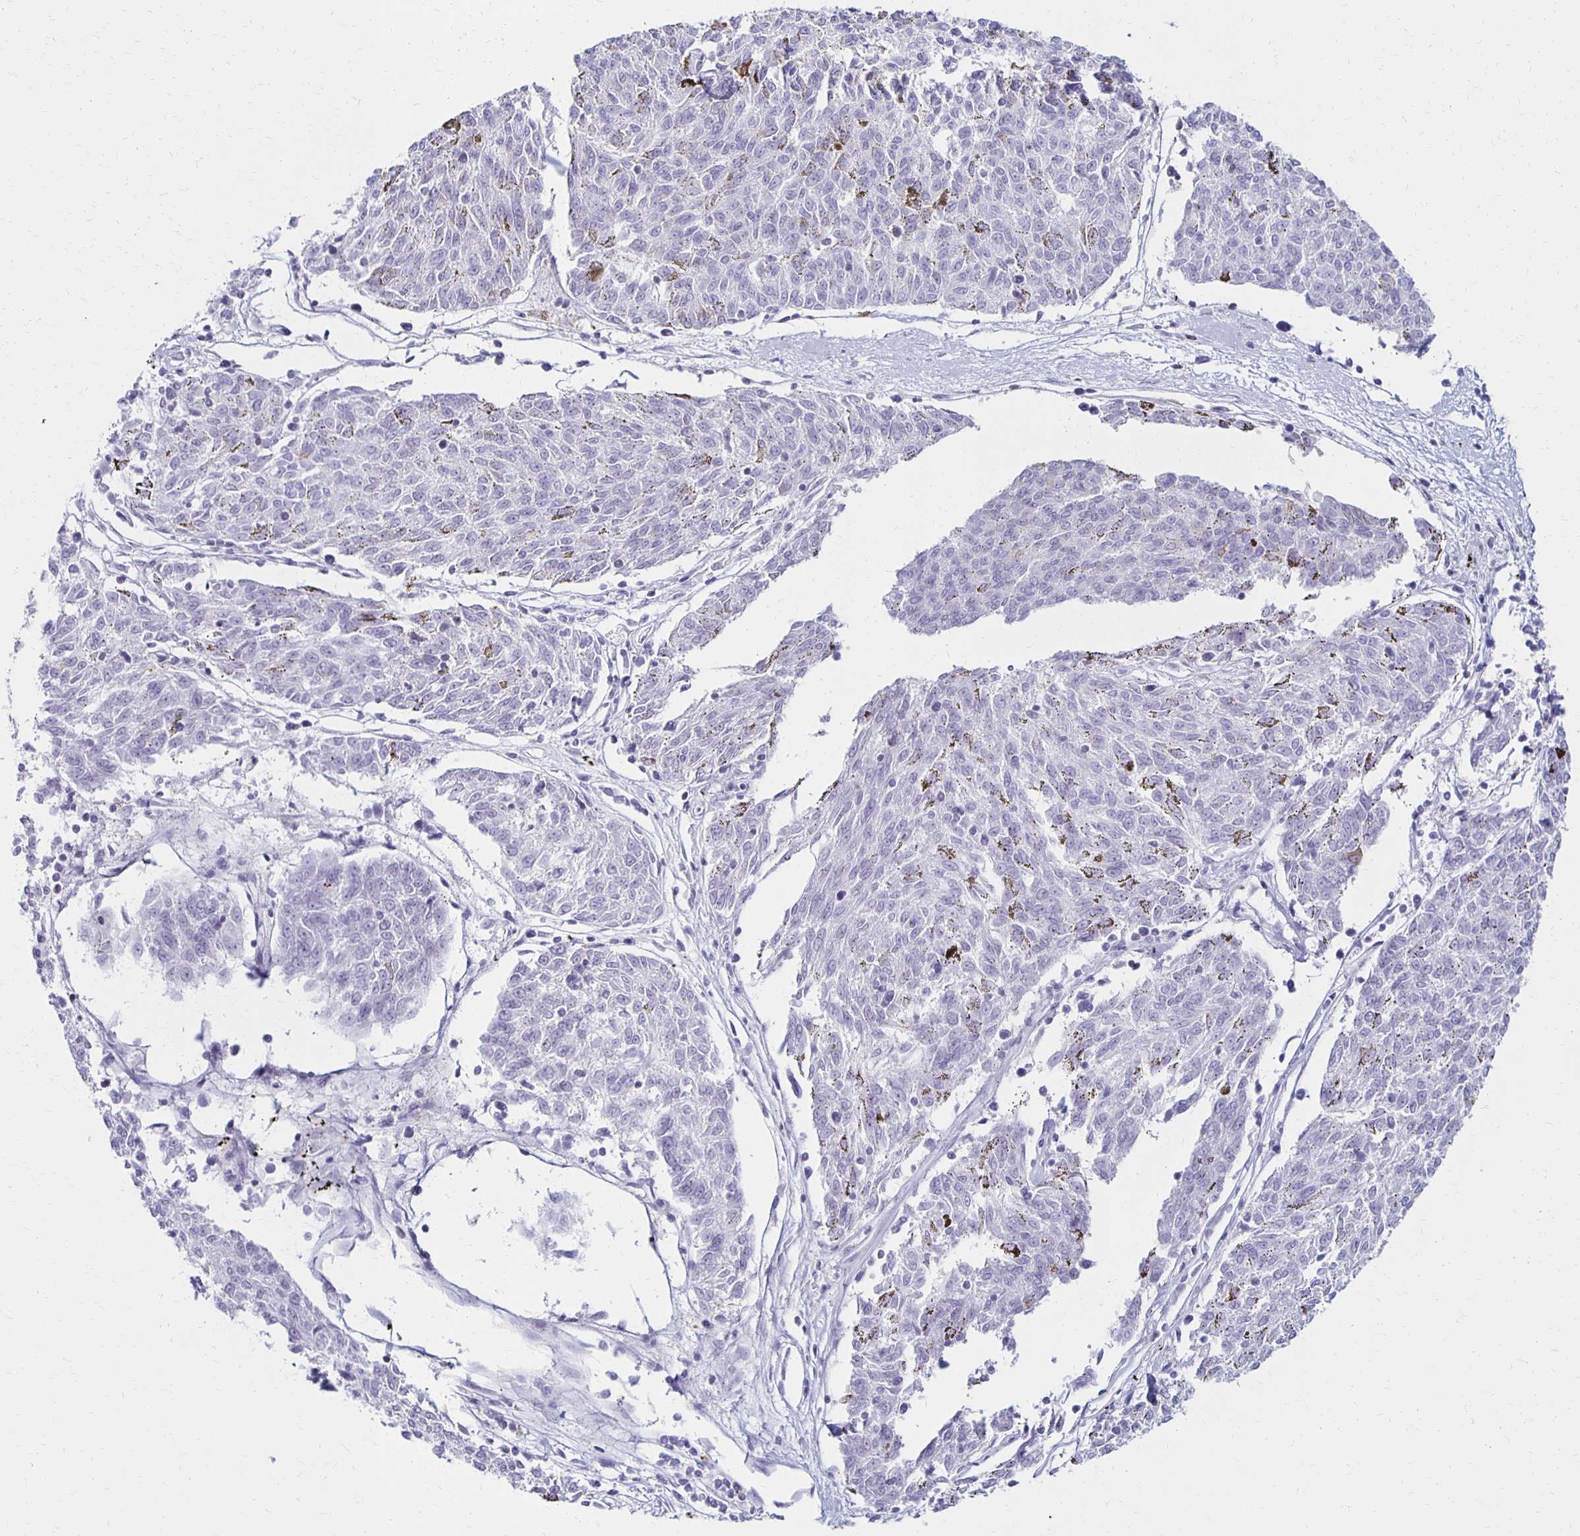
{"staining": {"intensity": "negative", "quantity": "none", "location": "none"}, "tissue": "melanoma", "cell_type": "Tumor cells", "image_type": "cancer", "snomed": [{"axis": "morphology", "description": "Malignant melanoma, NOS"}, {"axis": "topography", "description": "Skin"}], "caption": "Melanoma stained for a protein using immunohistochemistry reveals no positivity tumor cells.", "gene": "CCL21", "patient": {"sex": "female", "age": 72}}